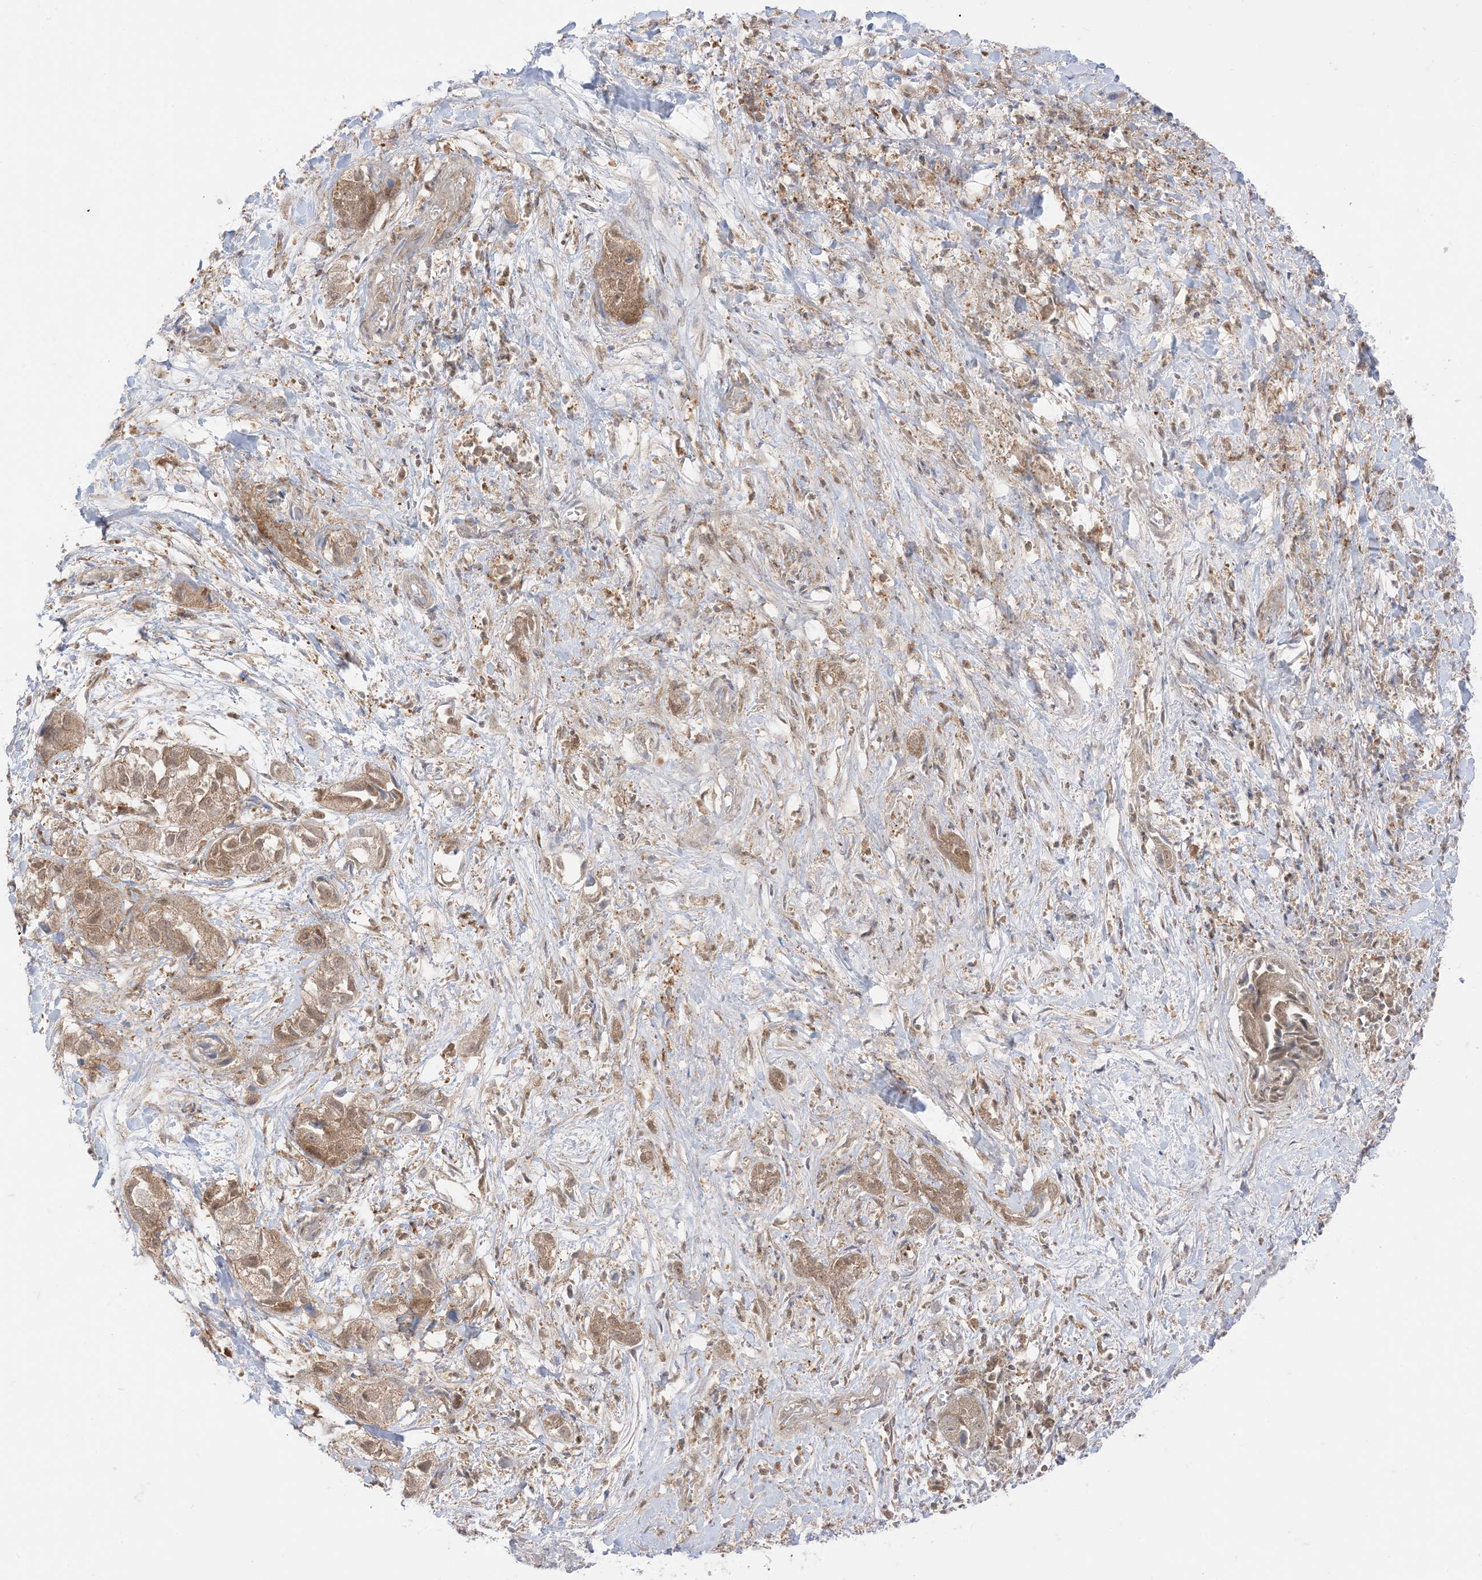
{"staining": {"intensity": "moderate", "quantity": ">75%", "location": "cytoplasmic/membranous"}, "tissue": "liver cancer", "cell_type": "Tumor cells", "image_type": "cancer", "snomed": [{"axis": "morphology", "description": "Cholangiocarcinoma"}, {"axis": "topography", "description": "Liver"}], "caption": "High-power microscopy captured an immunohistochemistry (IHC) micrograph of cholangiocarcinoma (liver), revealing moderate cytoplasmic/membranous staining in approximately >75% of tumor cells.", "gene": "PTPA", "patient": {"sex": "female", "age": 52}}